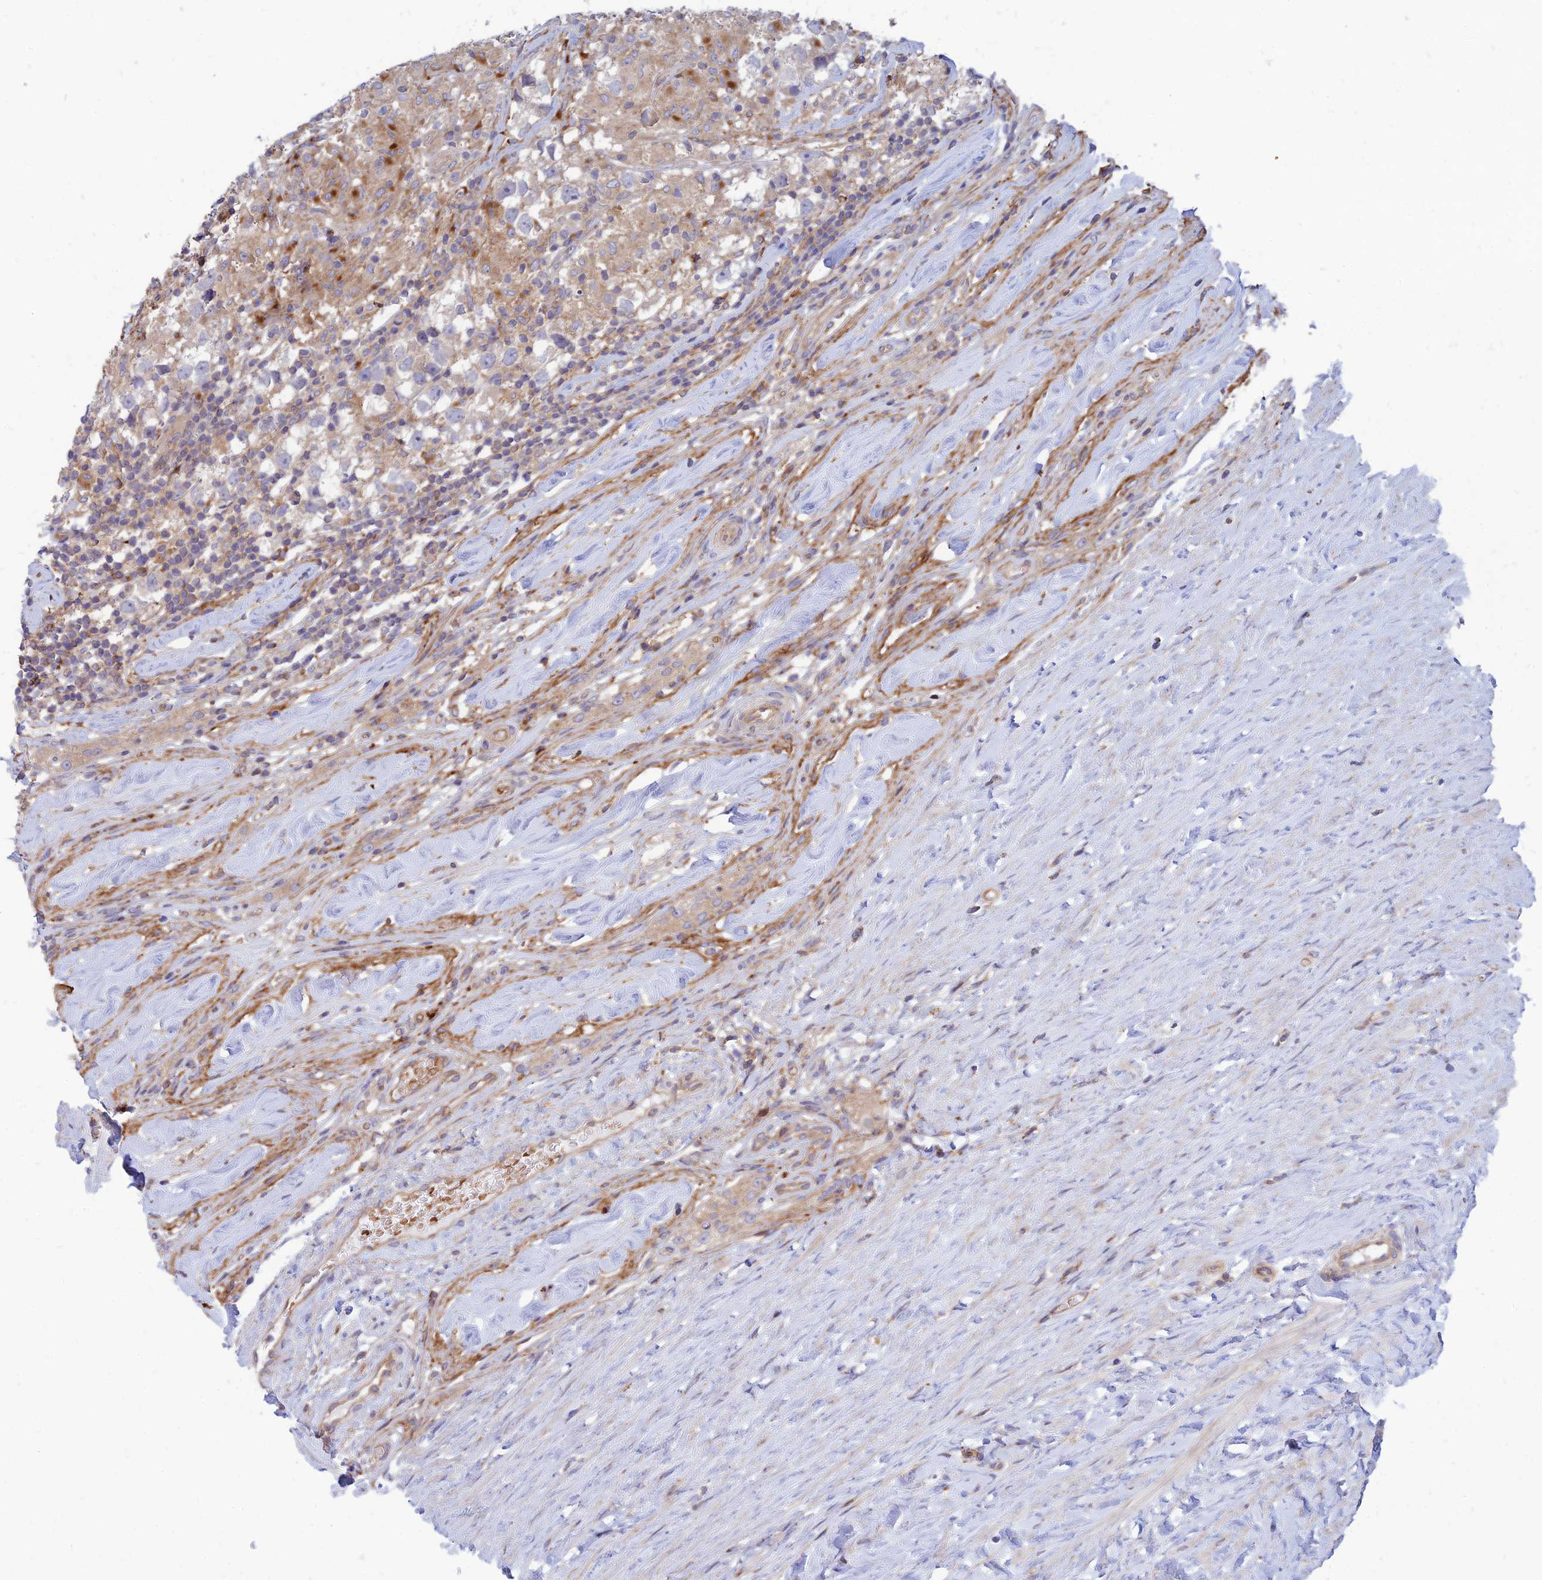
{"staining": {"intensity": "negative", "quantity": "none", "location": "none"}, "tissue": "testis cancer", "cell_type": "Tumor cells", "image_type": "cancer", "snomed": [{"axis": "morphology", "description": "Seminoma, NOS"}, {"axis": "topography", "description": "Testis"}], "caption": "This is a image of IHC staining of seminoma (testis), which shows no expression in tumor cells.", "gene": "PHKA2", "patient": {"sex": "male", "age": 46}}